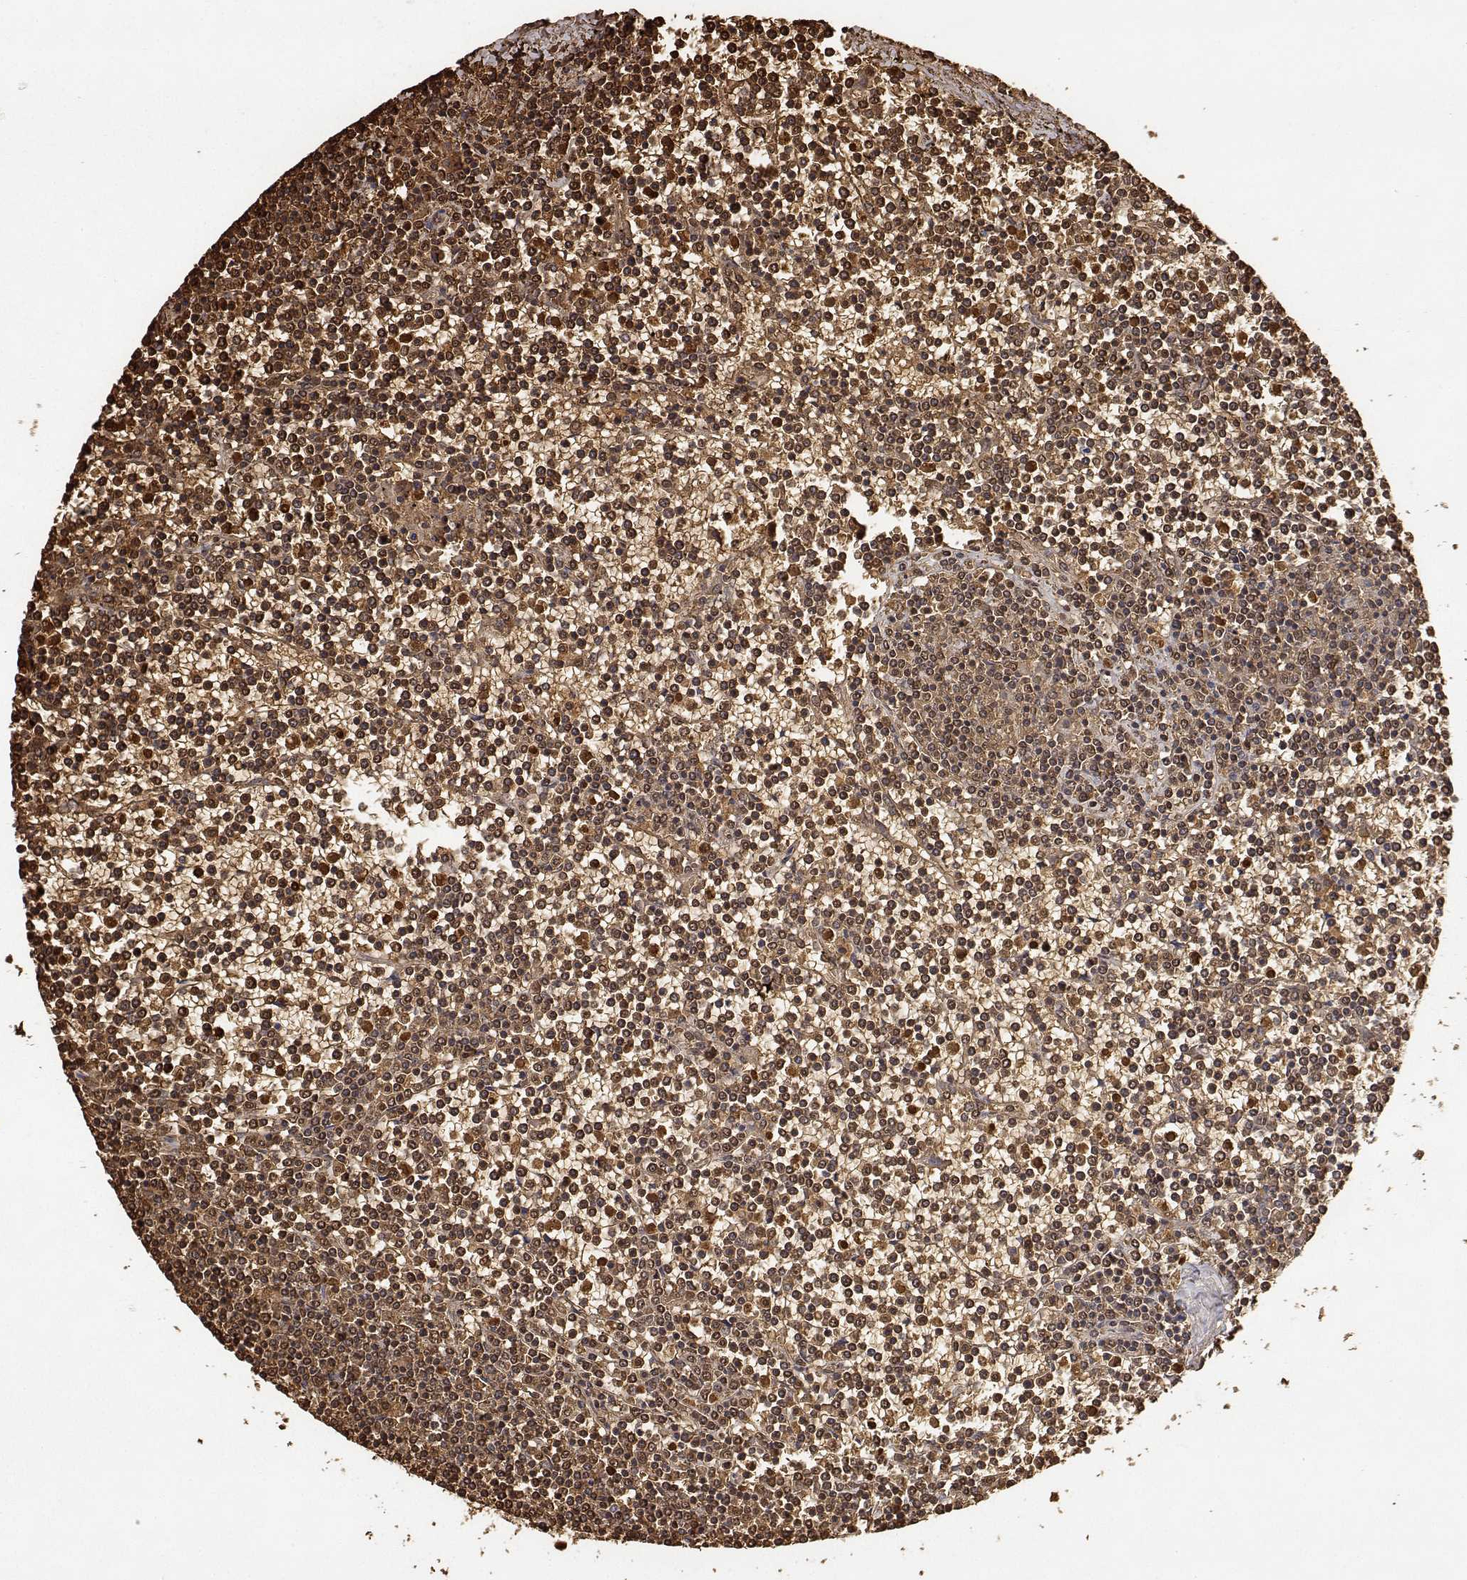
{"staining": {"intensity": "strong", "quantity": ">75%", "location": "cytoplasmic/membranous,nuclear"}, "tissue": "lymphoma", "cell_type": "Tumor cells", "image_type": "cancer", "snomed": [{"axis": "morphology", "description": "Malignant lymphoma, non-Hodgkin's type, Low grade"}, {"axis": "topography", "description": "Spleen"}], "caption": "Tumor cells demonstrate high levels of strong cytoplasmic/membranous and nuclear positivity in about >75% of cells in lymphoma. The staining was performed using DAB, with brown indicating positive protein expression. Nuclei are stained blue with hematoxylin.", "gene": "ADAR", "patient": {"sex": "female", "age": 19}}